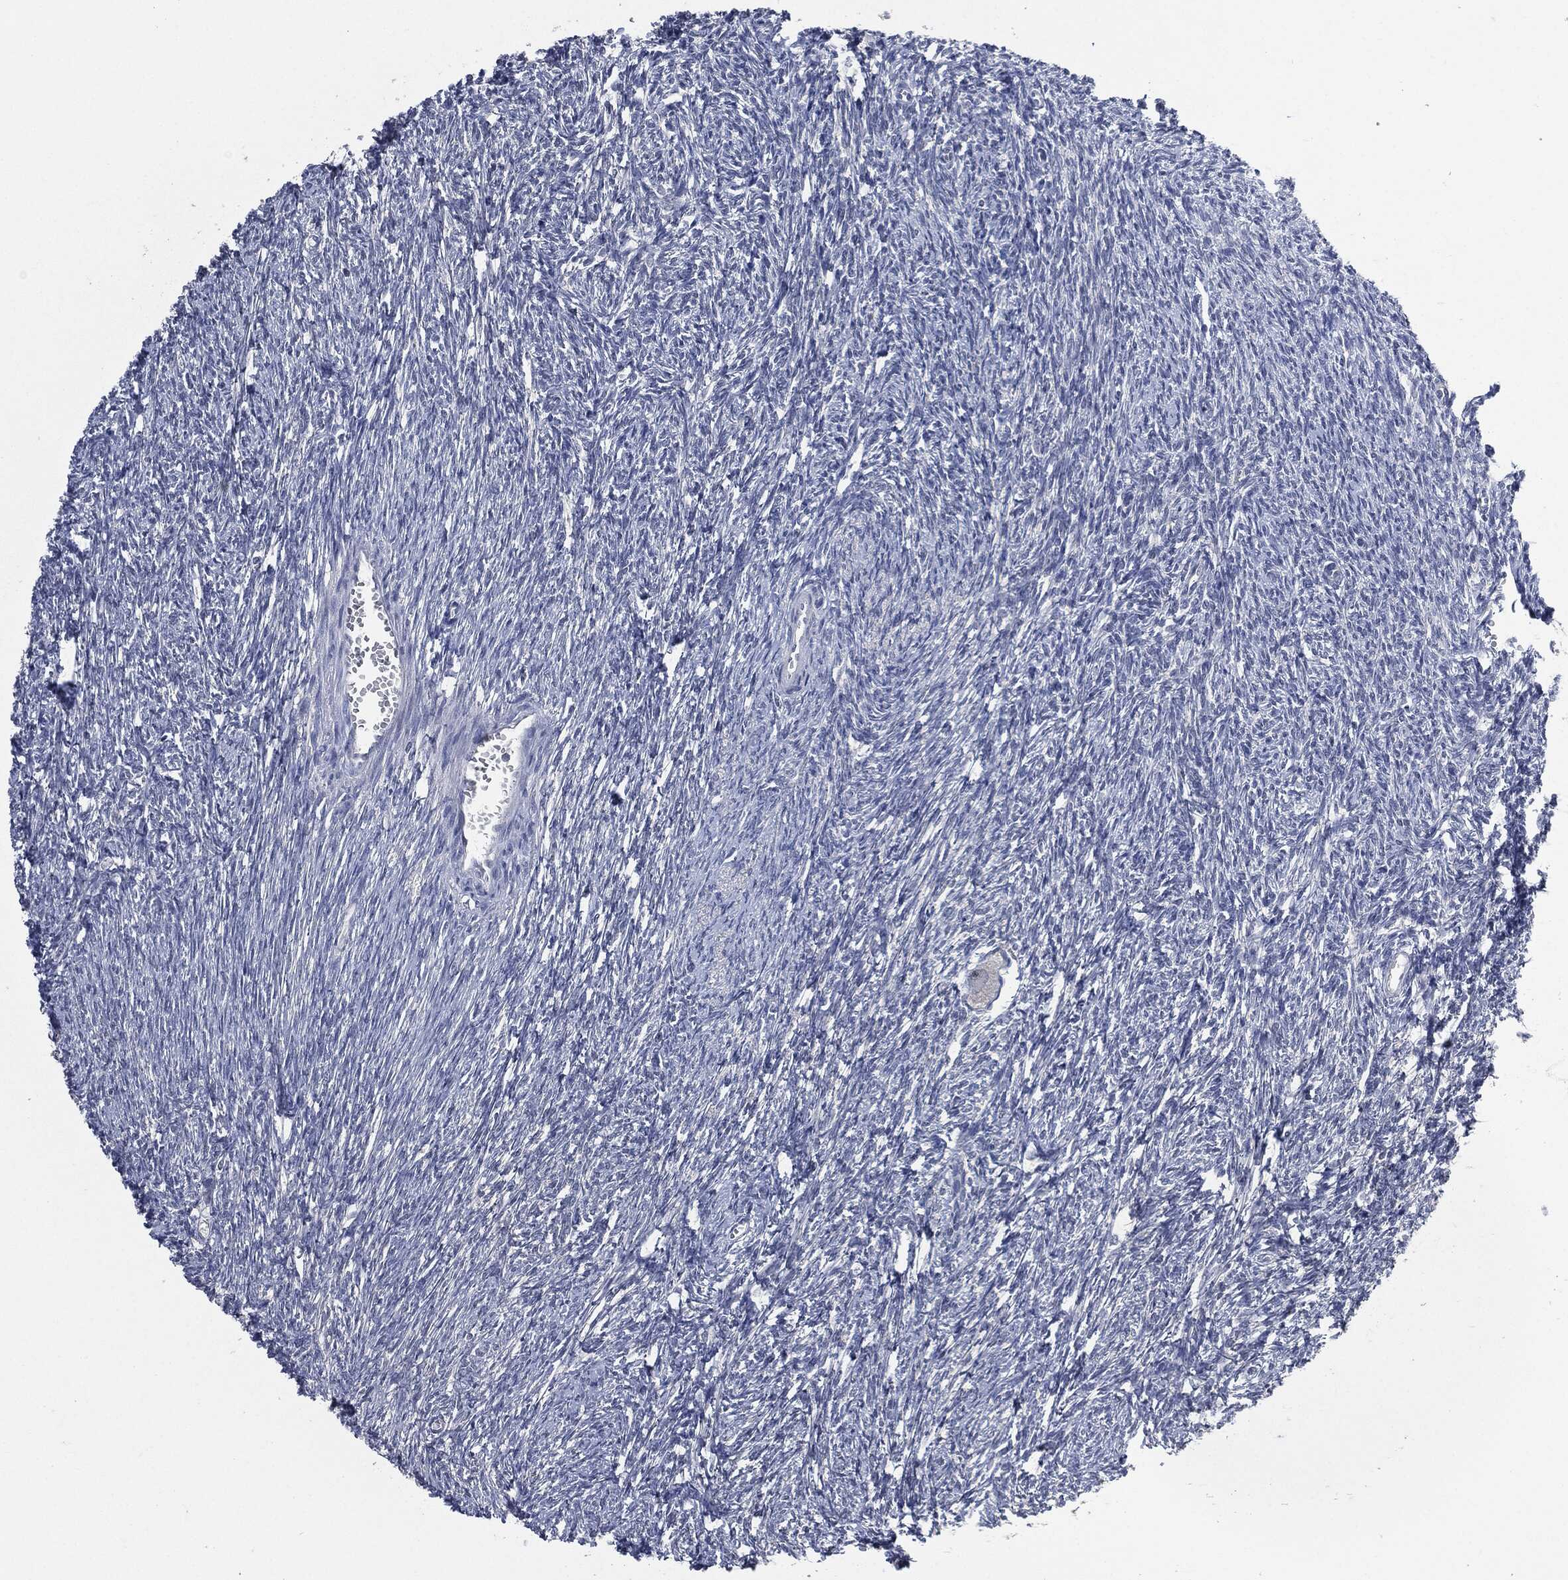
{"staining": {"intensity": "negative", "quantity": "none", "location": "none"}, "tissue": "ovary", "cell_type": "Follicle cells", "image_type": "normal", "snomed": [{"axis": "morphology", "description": "Normal tissue, NOS"}, {"axis": "topography", "description": "Fallopian tube"}, {"axis": "topography", "description": "Ovary"}], "caption": "Immunohistochemistry of normal human ovary exhibits no positivity in follicle cells. (Immunohistochemistry (ihc), brightfield microscopy, high magnification).", "gene": "IL1RN", "patient": {"sex": "female", "age": 33}}